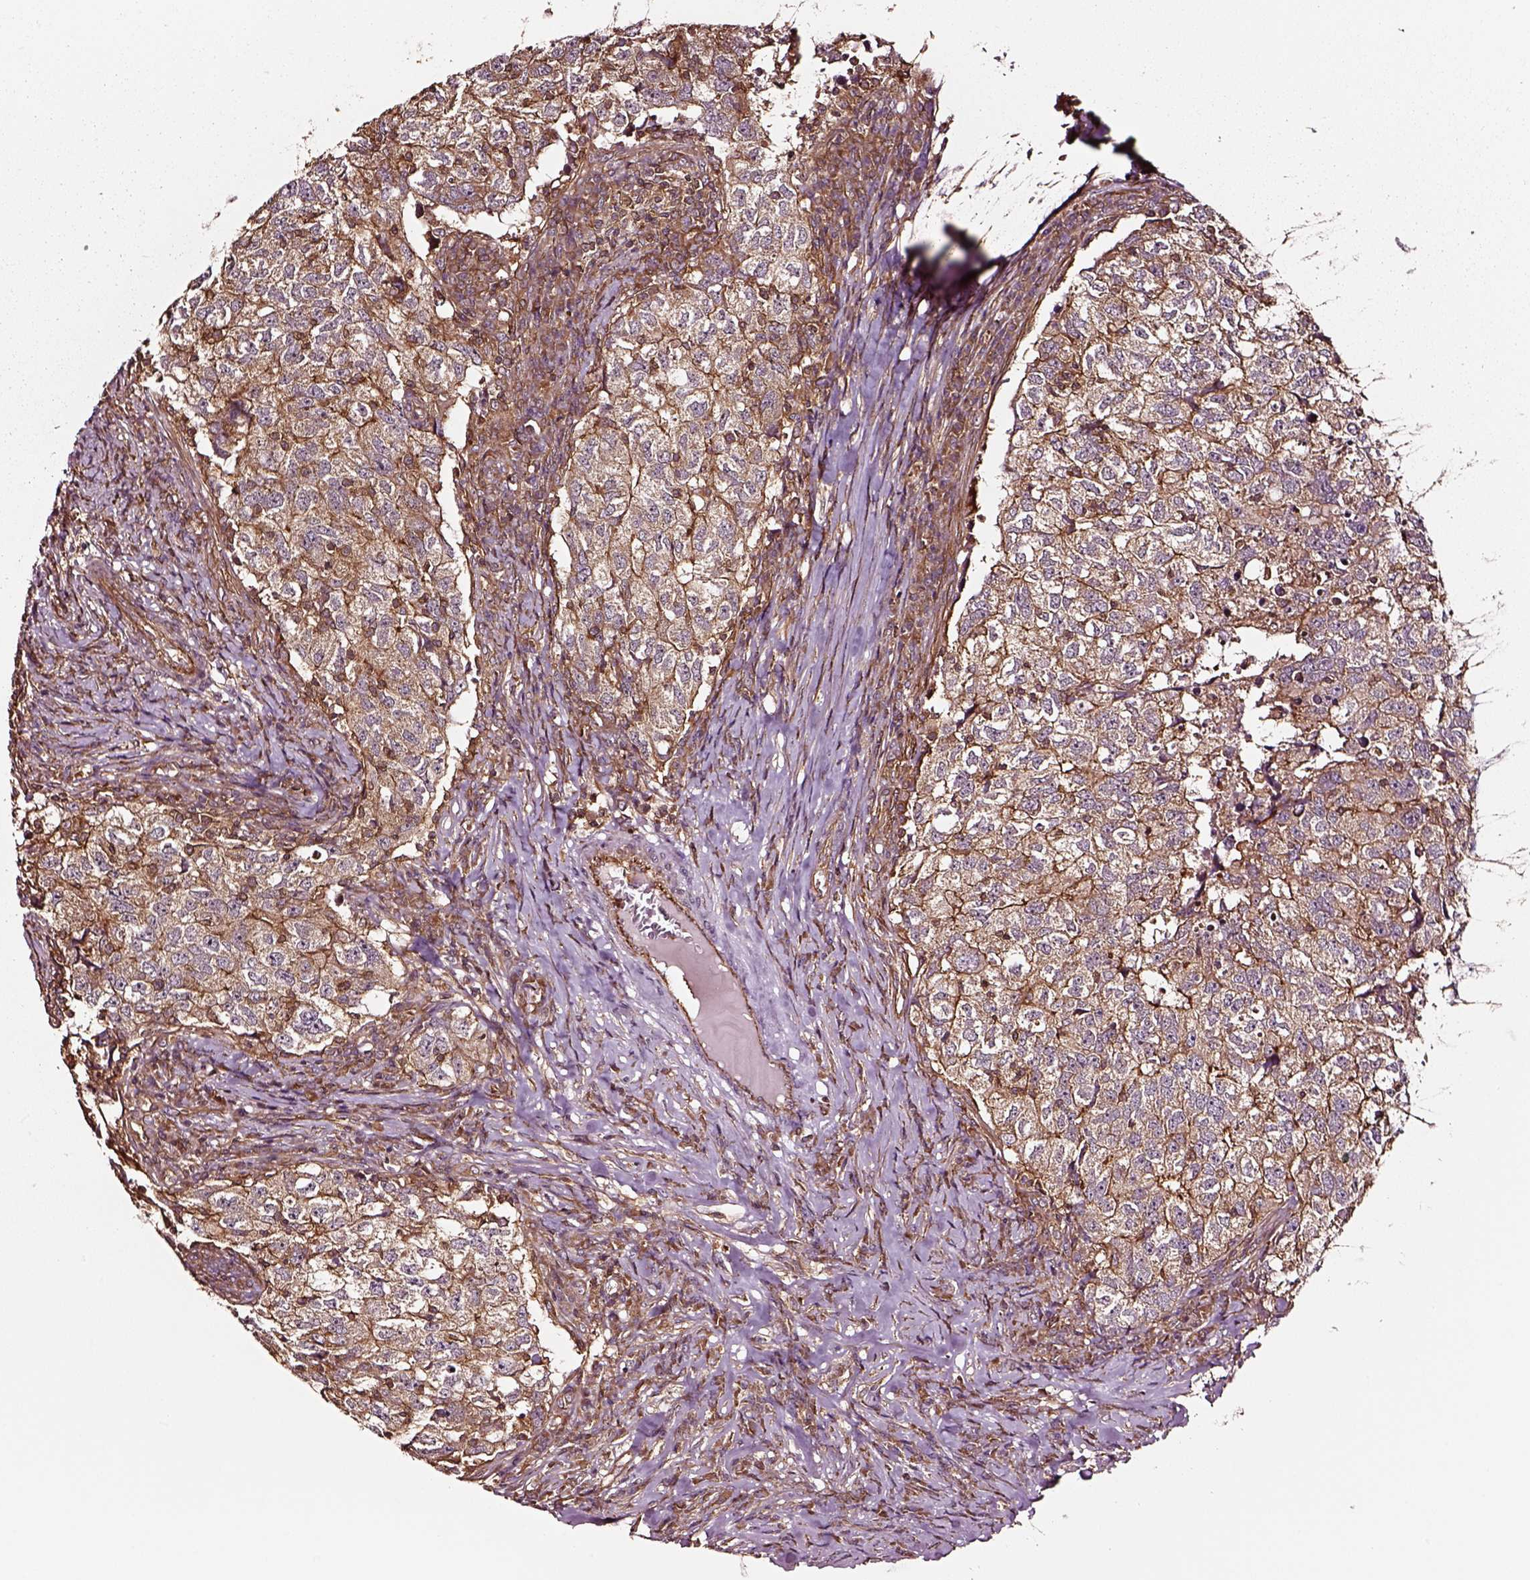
{"staining": {"intensity": "moderate", "quantity": ">75%", "location": "cytoplasmic/membranous"}, "tissue": "breast cancer", "cell_type": "Tumor cells", "image_type": "cancer", "snomed": [{"axis": "morphology", "description": "Duct carcinoma"}, {"axis": "topography", "description": "Breast"}], "caption": "Moderate cytoplasmic/membranous staining is identified in approximately >75% of tumor cells in breast intraductal carcinoma.", "gene": "RASSF5", "patient": {"sex": "female", "age": 30}}